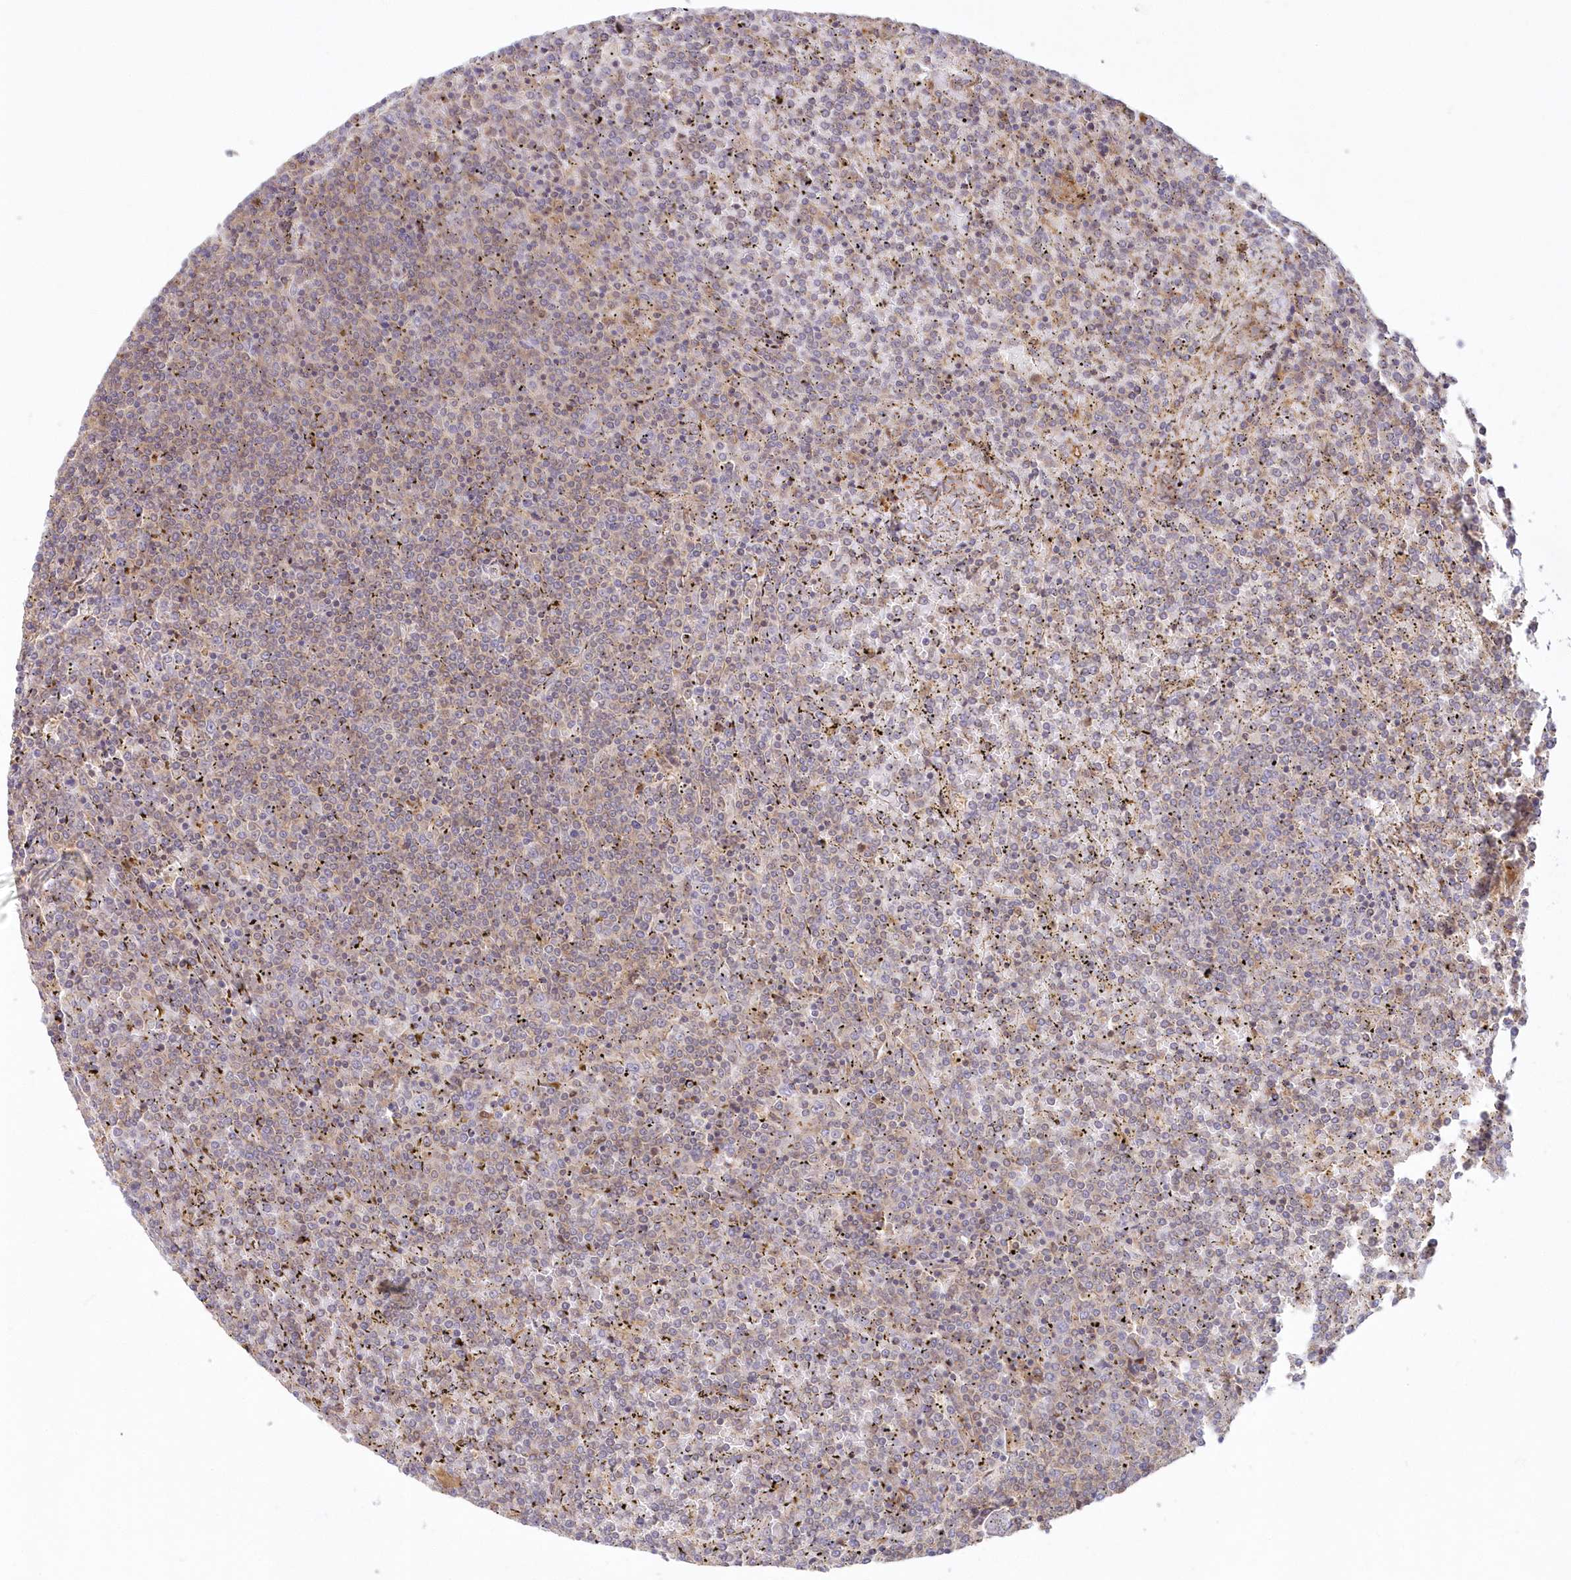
{"staining": {"intensity": "negative", "quantity": "none", "location": "none"}, "tissue": "lymphoma", "cell_type": "Tumor cells", "image_type": "cancer", "snomed": [{"axis": "morphology", "description": "Malignant lymphoma, non-Hodgkin's type, Low grade"}, {"axis": "topography", "description": "Spleen"}], "caption": "This is an IHC micrograph of lymphoma. There is no expression in tumor cells.", "gene": "GBE1", "patient": {"sex": "female", "age": 19}}